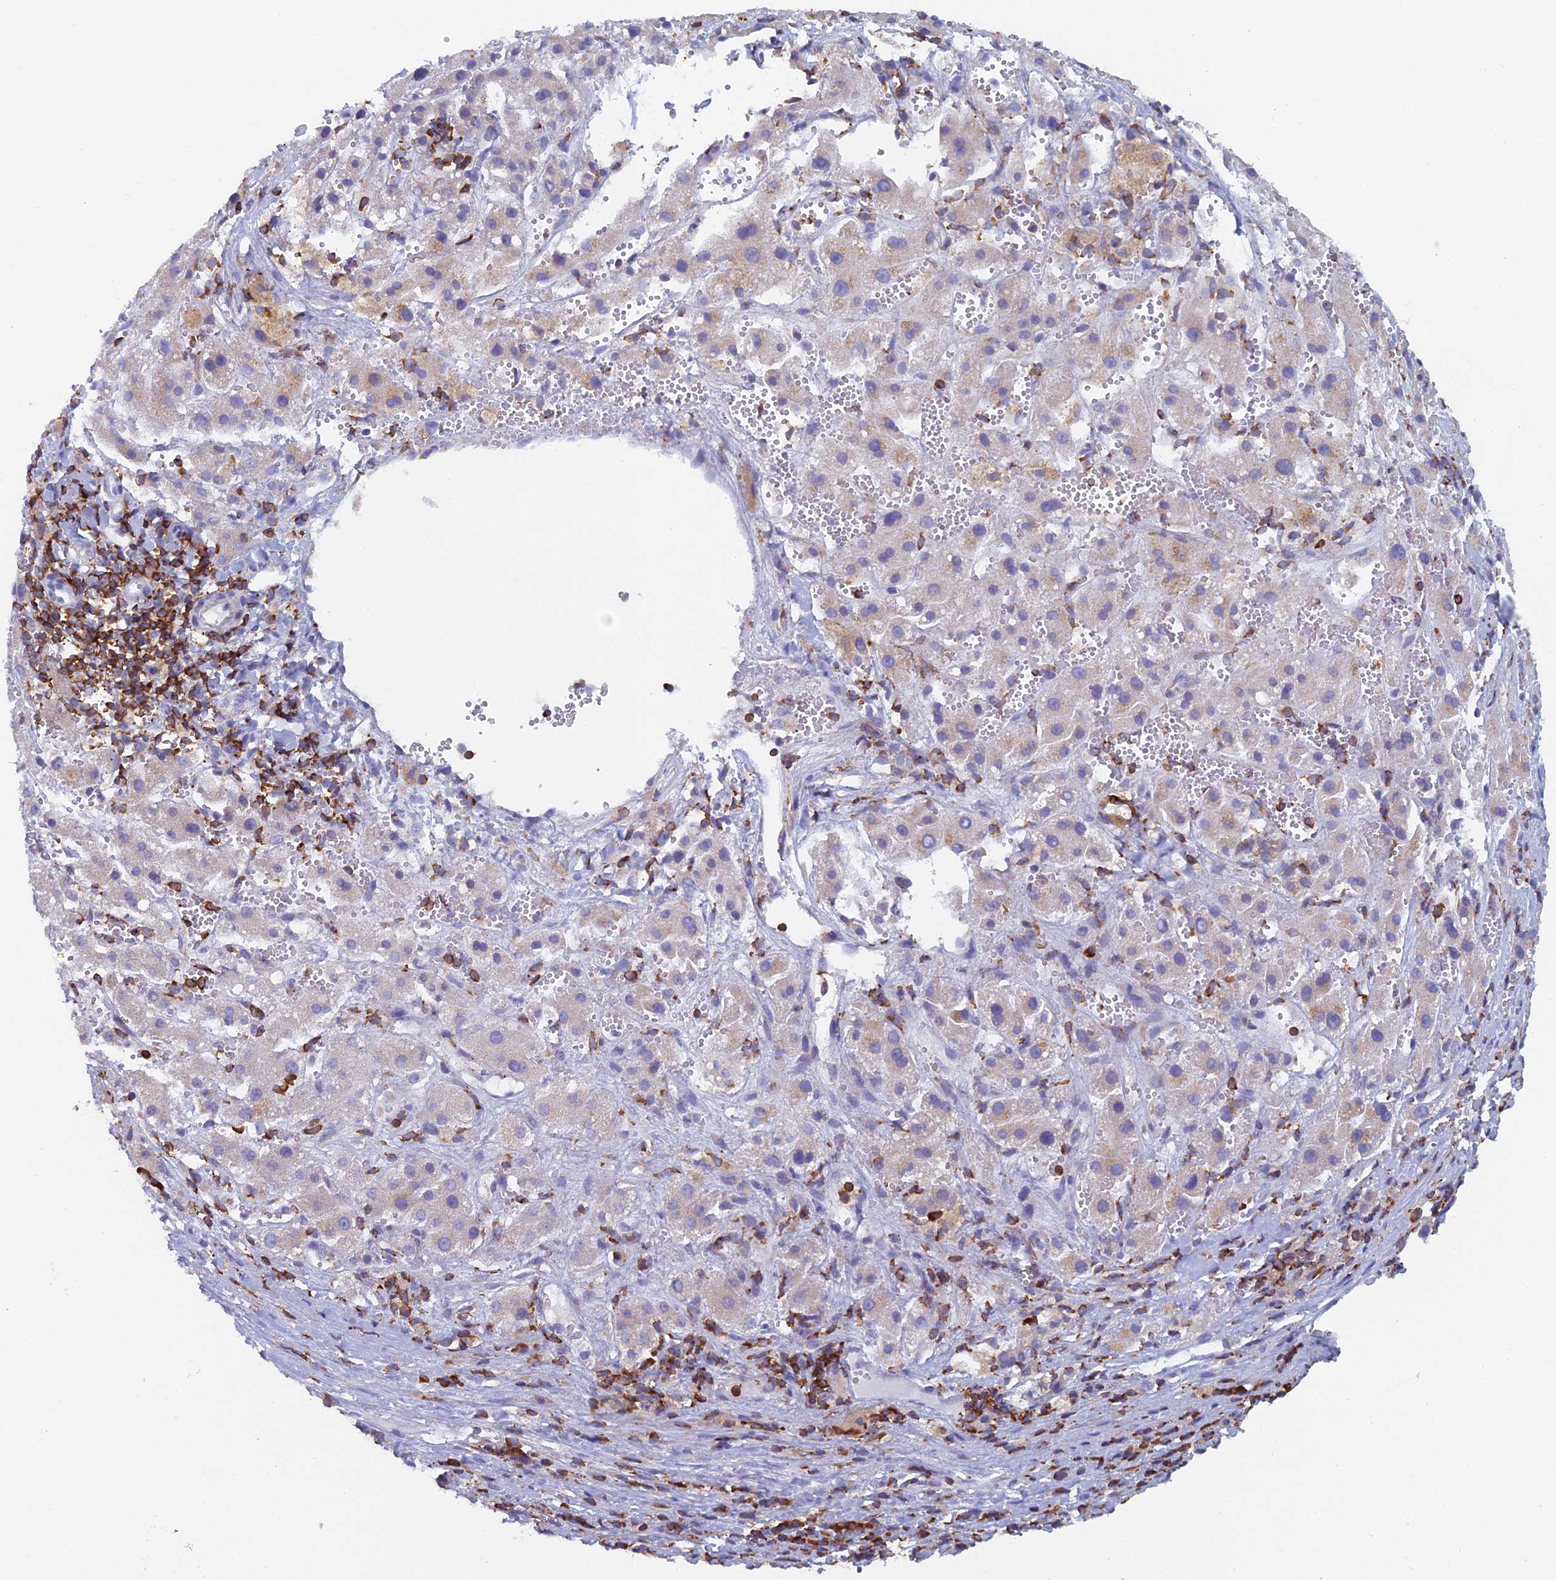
{"staining": {"intensity": "weak", "quantity": "25%-75%", "location": "cytoplasmic/membranous"}, "tissue": "liver cancer", "cell_type": "Tumor cells", "image_type": "cancer", "snomed": [{"axis": "morphology", "description": "Carcinoma, Hepatocellular, NOS"}, {"axis": "topography", "description": "Liver"}], "caption": "Immunohistochemistry (IHC) histopathology image of neoplastic tissue: human liver cancer (hepatocellular carcinoma) stained using immunohistochemistry (IHC) reveals low levels of weak protein expression localized specifically in the cytoplasmic/membranous of tumor cells, appearing as a cytoplasmic/membranous brown color.", "gene": "ABI3BP", "patient": {"sex": "female", "age": 58}}